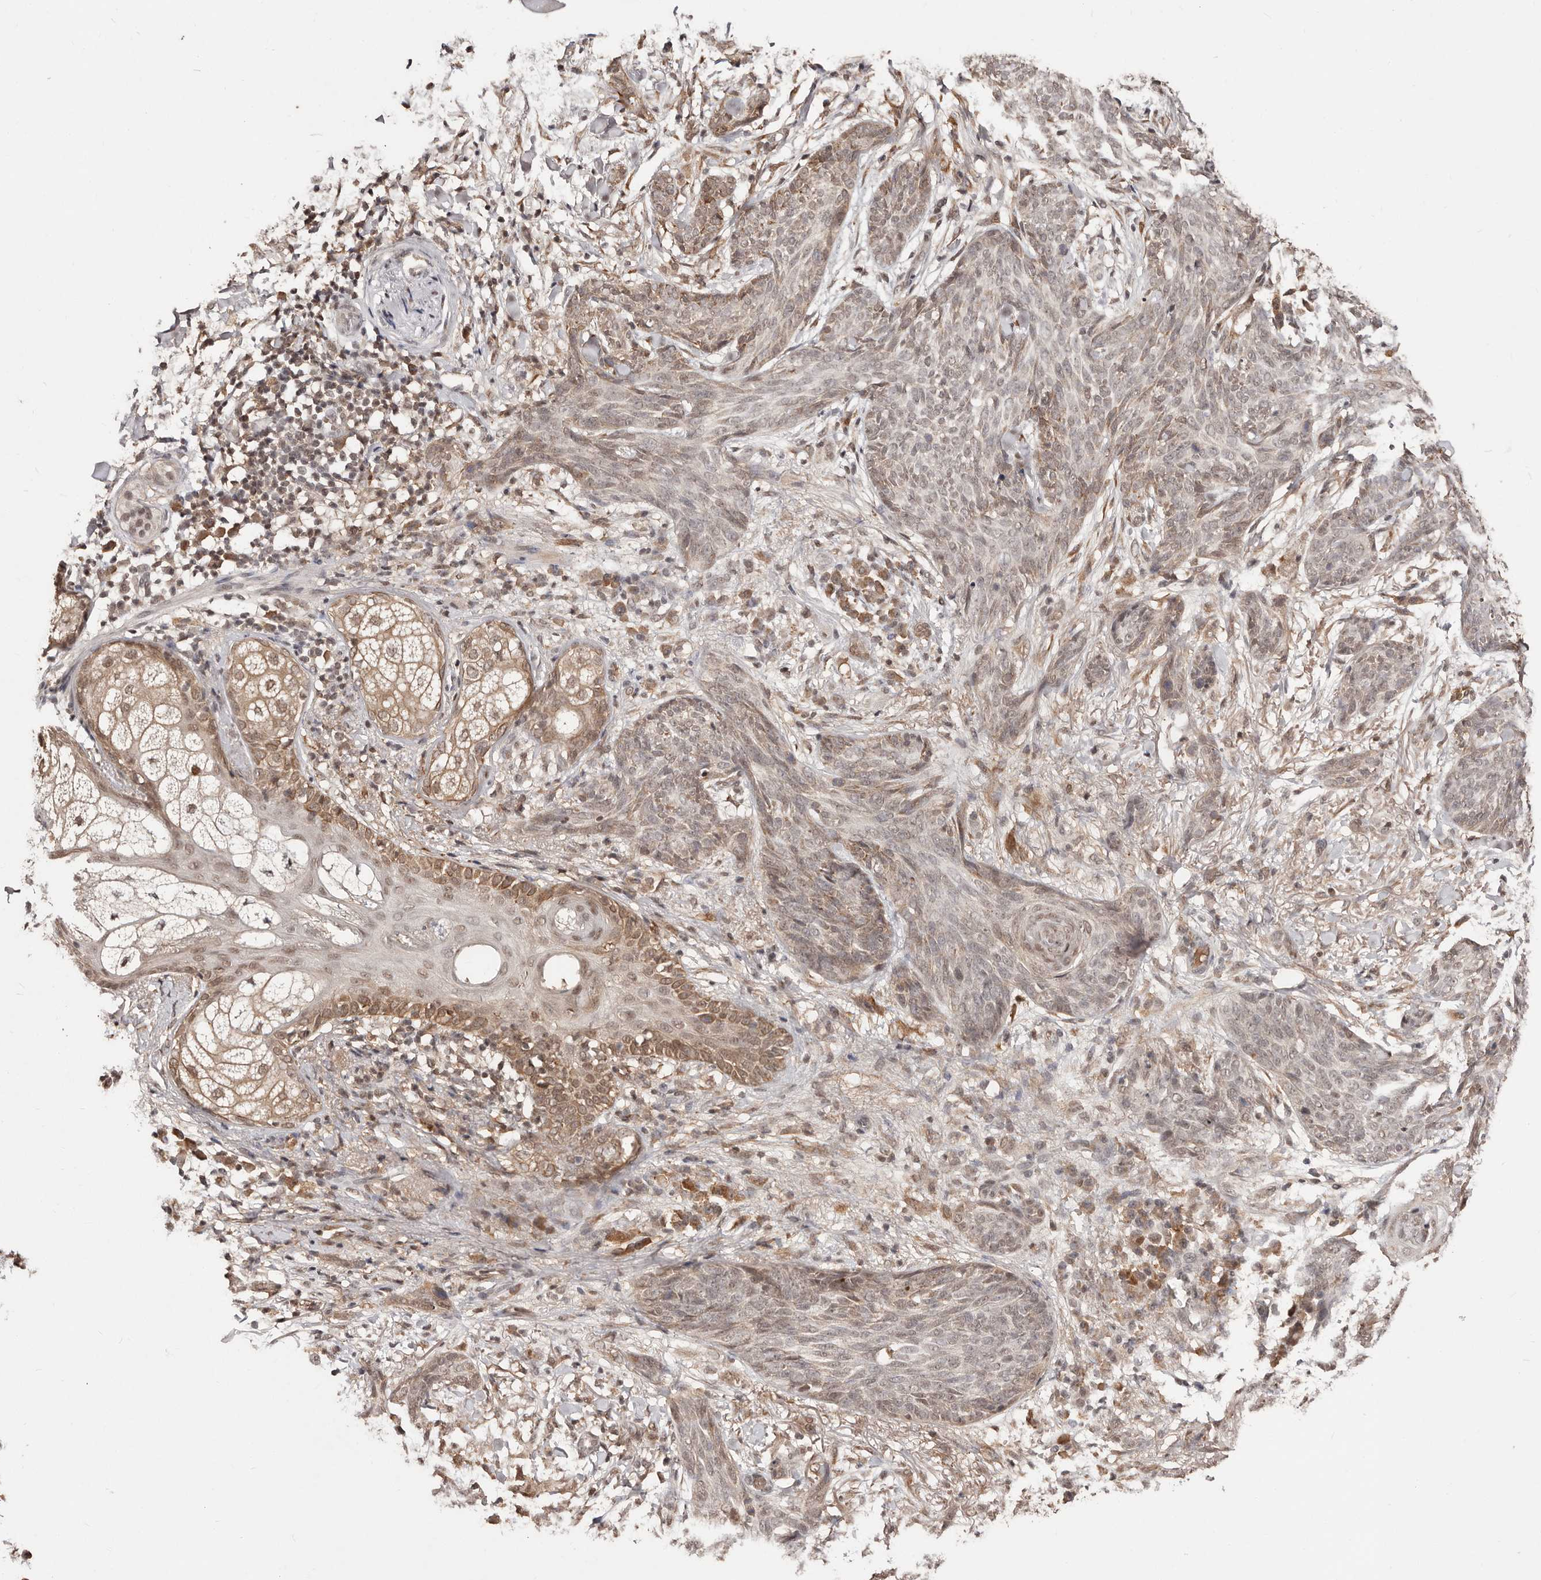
{"staining": {"intensity": "weak", "quantity": "25%-75%", "location": "cytoplasmic/membranous,nuclear"}, "tissue": "skin cancer", "cell_type": "Tumor cells", "image_type": "cancer", "snomed": [{"axis": "morphology", "description": "Basal cell carcinoma"}, {"axis": "topography", "description": "Skin"}], "caption": "Immunohistochemical staining of human skin cancer demonstrates low levels of weak cytoplasmic/membranous and nuclear staining in approximately 25%-75% of tumor cells.", "gene": "BICRAL", "patient": {"sex": "male", "age": 85}}